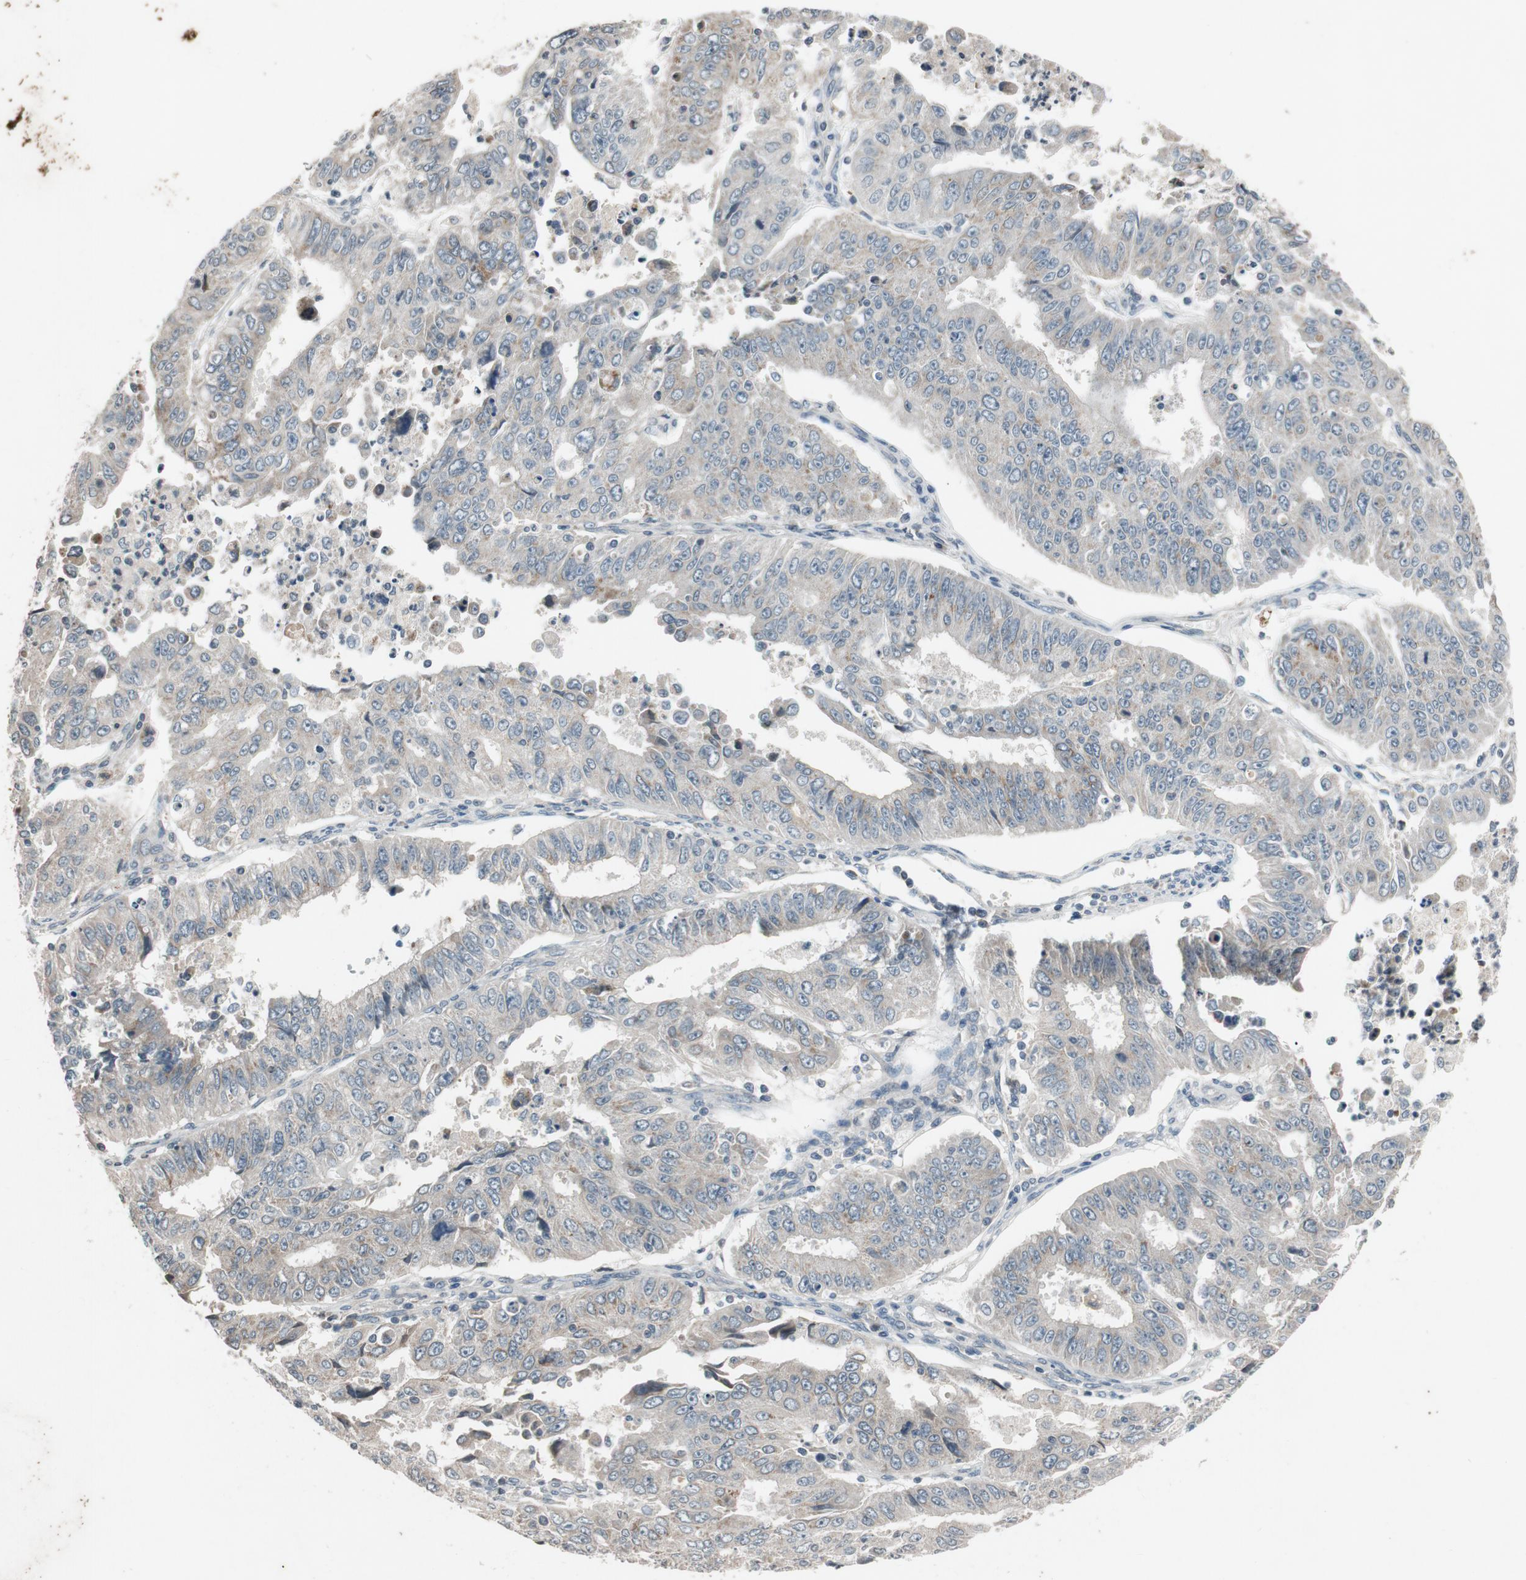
{"staining": {"intensity": "weak", "quantity": ">75%", "location": "cytoplasmic/membranous"}, "tissue": "endometrial cancer", "cell_type": "Tumor cells", "image_type": "cancer", "snomed": [{"axis": "morphology", "description": "Adenocarcinoma, NOS"}, {"axis": "topography", "description": "Endometrium"}], "caption": "Immunohistochemical staining of endometrial cancer demonstrates low levels of weak cytoplasmic/membranous expression in about >75% of tumor cells. The protein is shown in brown color, while the nuclei are stained blue.", "gene": "ATP2C1", "patient": {"sex": "female", "age": 42}}